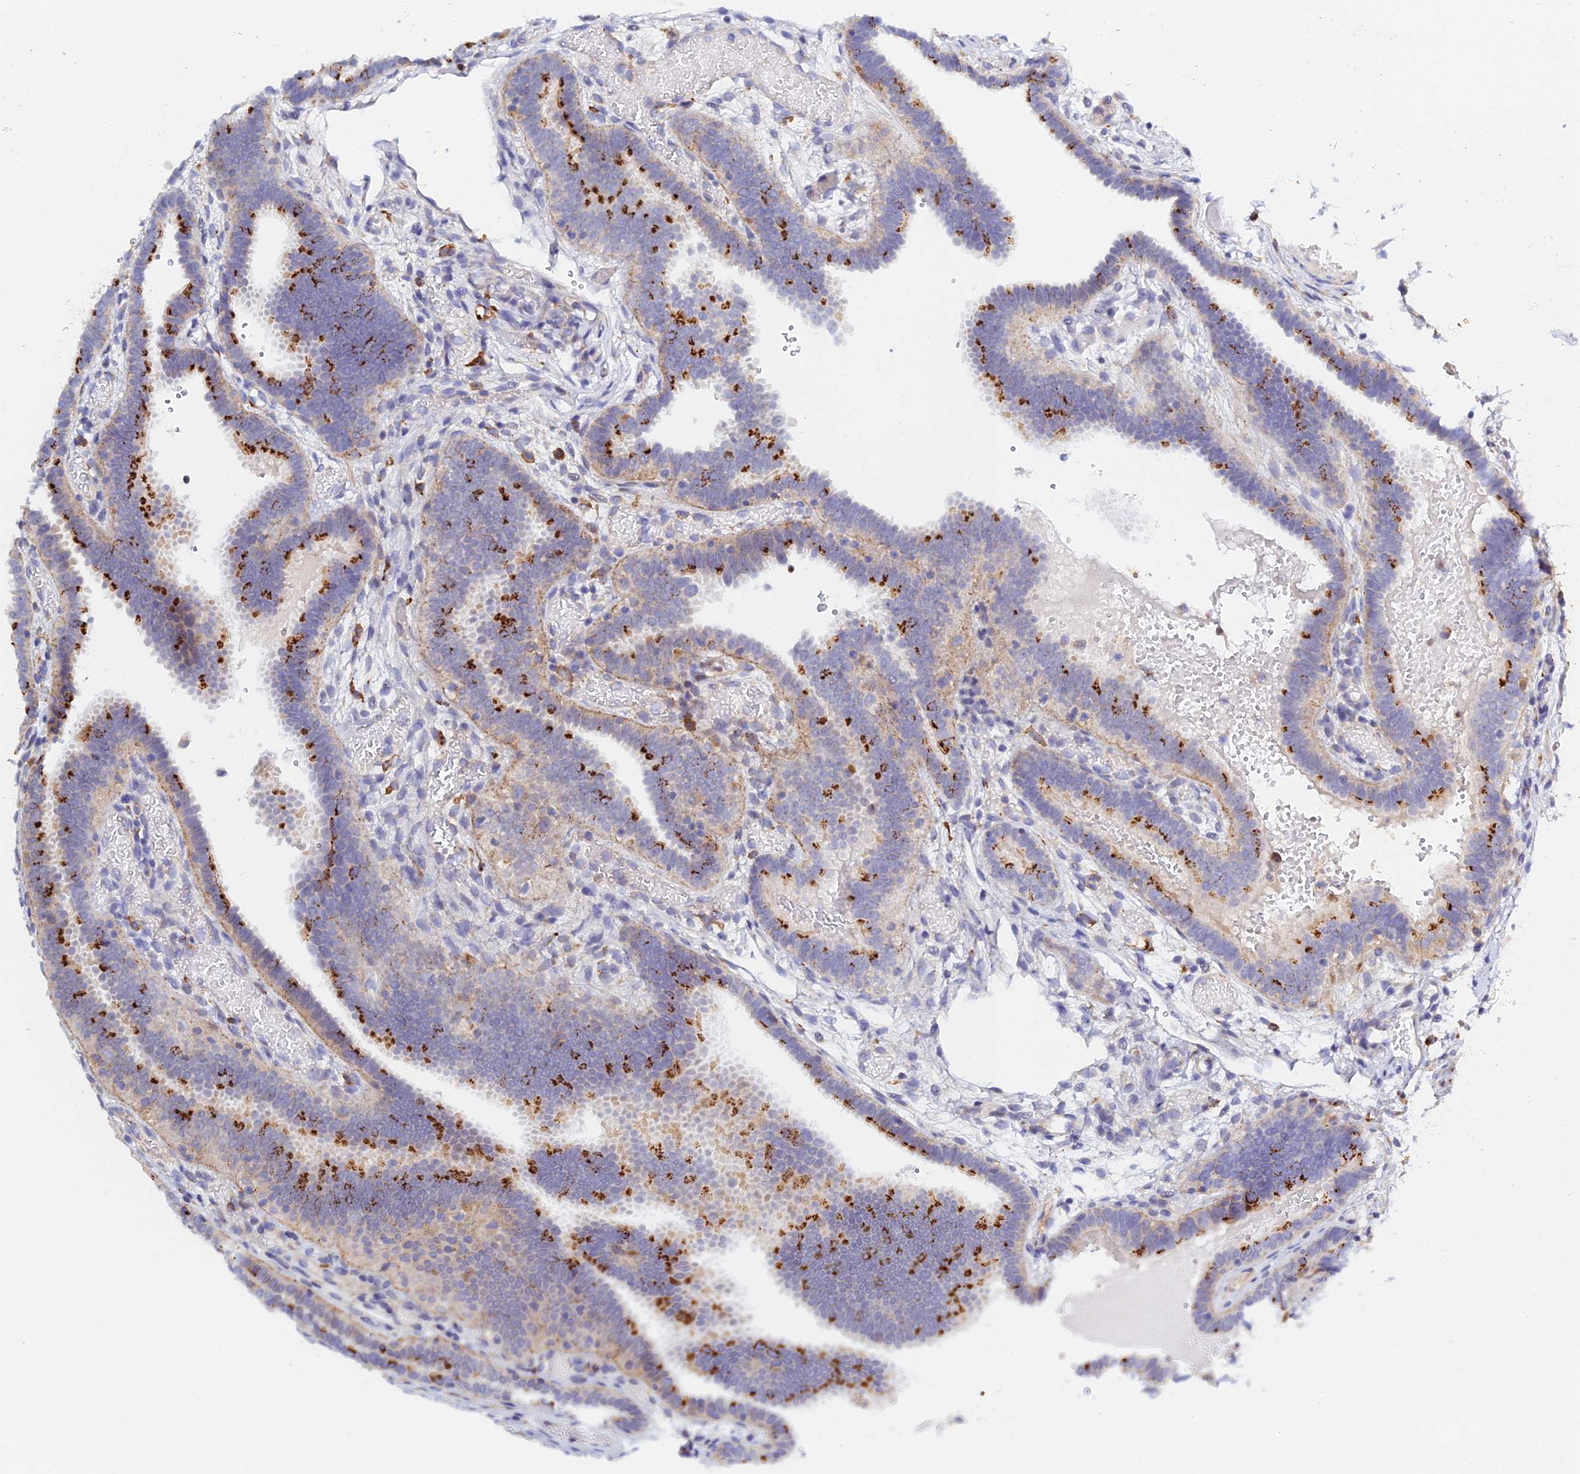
{"staining": {"intensity": "strong", "quantity": "<25%", "location": "cytoplasmic/membranous"}, "tissue": "fallopian tube", "cell_type": "Glandular cells", "image_type": "normal", "snomed": [{"axis": "morphology", "description": "Normal tissue, NOS"}, {"axis": "topography", "description": "Fallopian tube"}], "caption": "Glandular cells reveal medium levels of strong cytoplasmic/membranous positivity in about <25% of cells in benign fallopian tube. The staining is performed using DAB brown chromogen to label protein expression. The nuclei are counter-stained blue using hematoxylin.", "gene": "RPGRIP1L", "patient": {"sex": "female", "age": 37}}